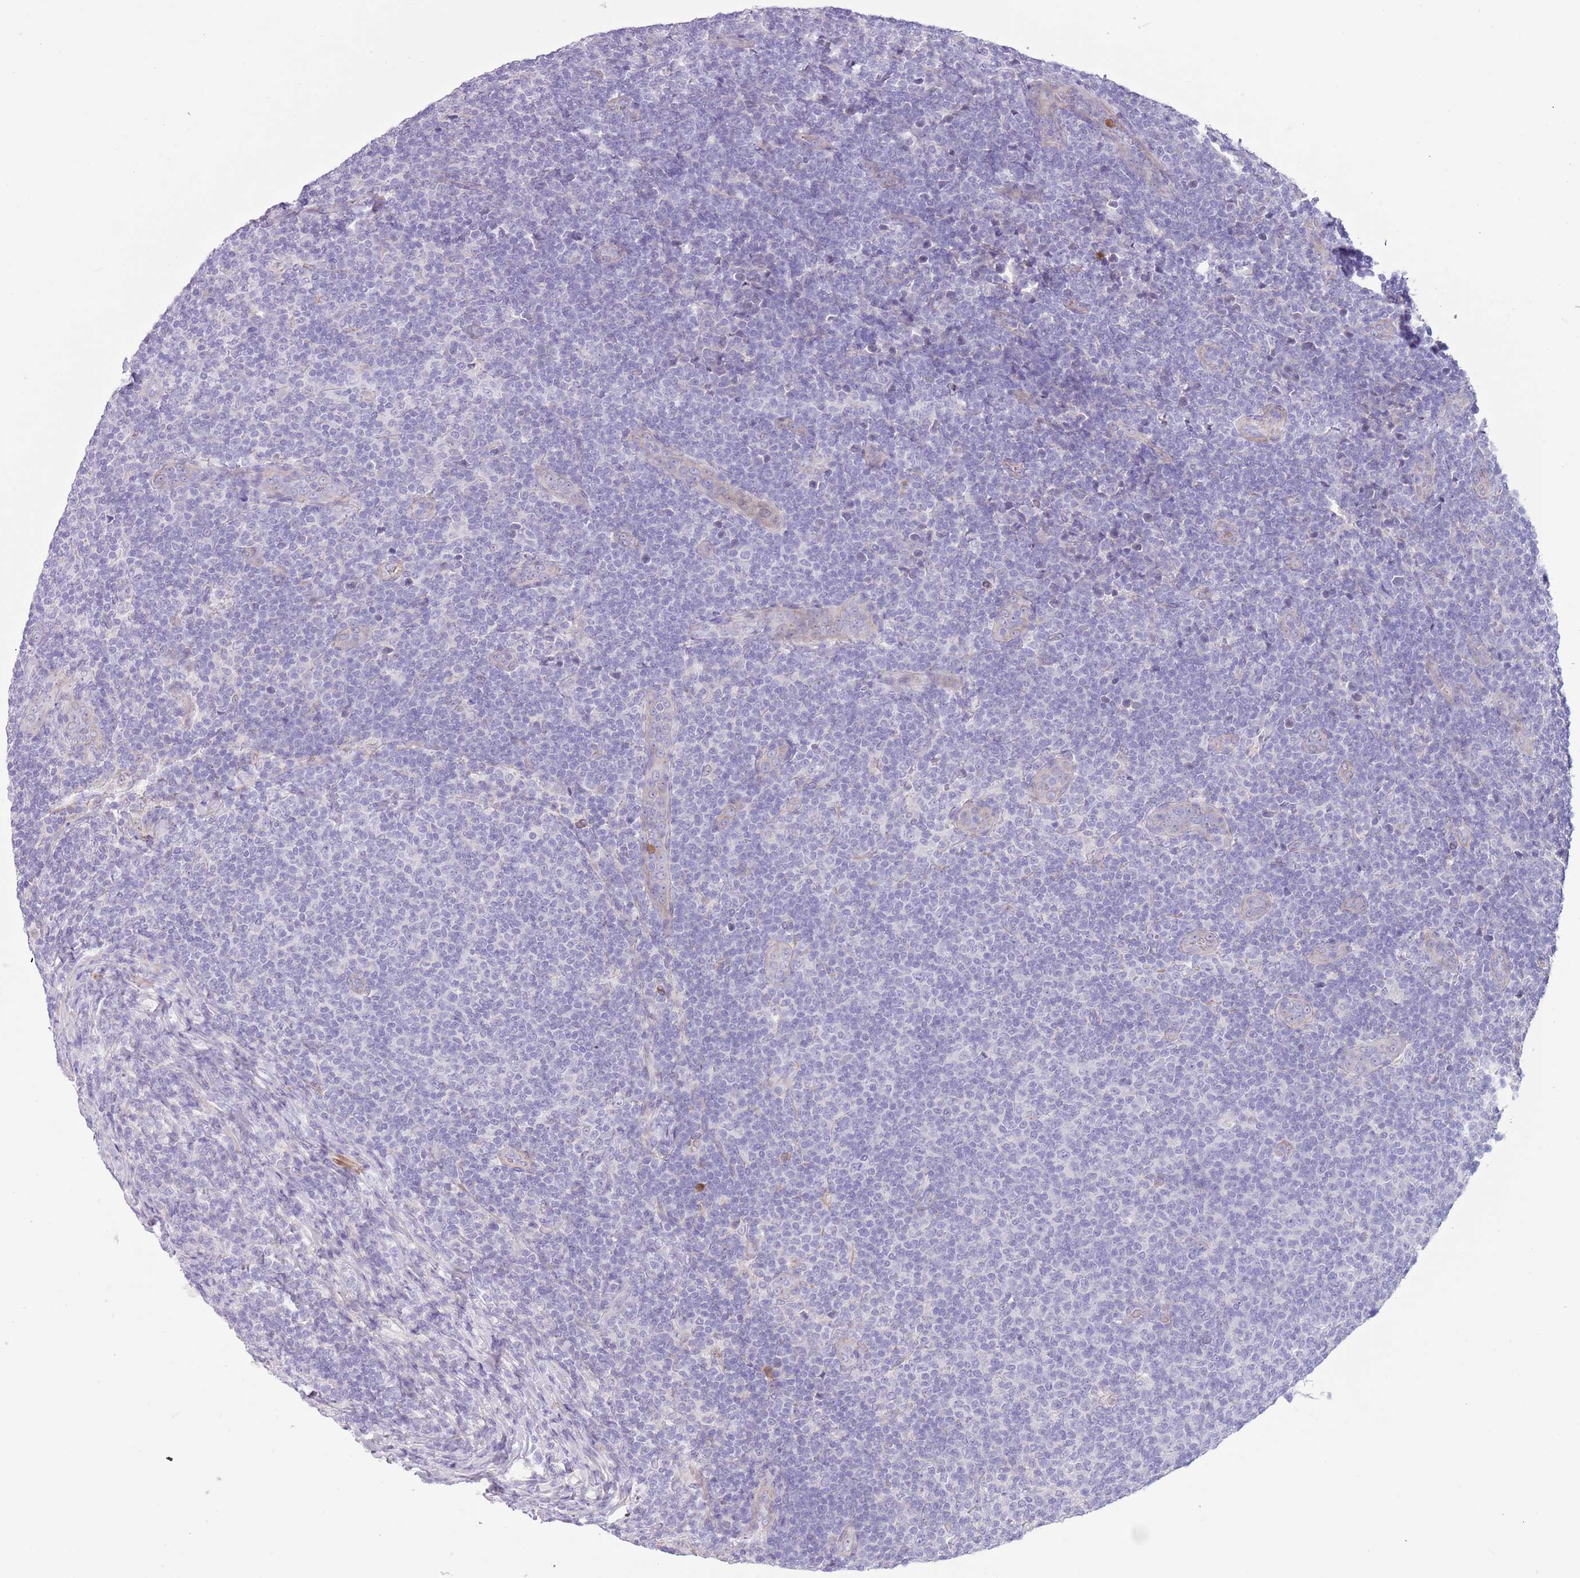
{"staining": {"intensity": "negative", "quantity": "none", "location": "none"}, "tissue": "lymphoma", "cell_type": "Tumor cells", "image_type": "cancer", "snomed": [{"axis": "morphology", "description": "Malignant lymphoma, non-Hodgkin's type, Low grade"}, {"axis": "topography", "description": "Lymph node"}], "caption": "This micrograph is of malignant lymphoma, non-Hodgkin's type (low-grade) stained with IHC to label a protein in brown with the nuclei are counter-stained blue. There is no staining in tumor cells.", "gene": "OR6M1", "patient": {"sex": "male", "age": 66}}